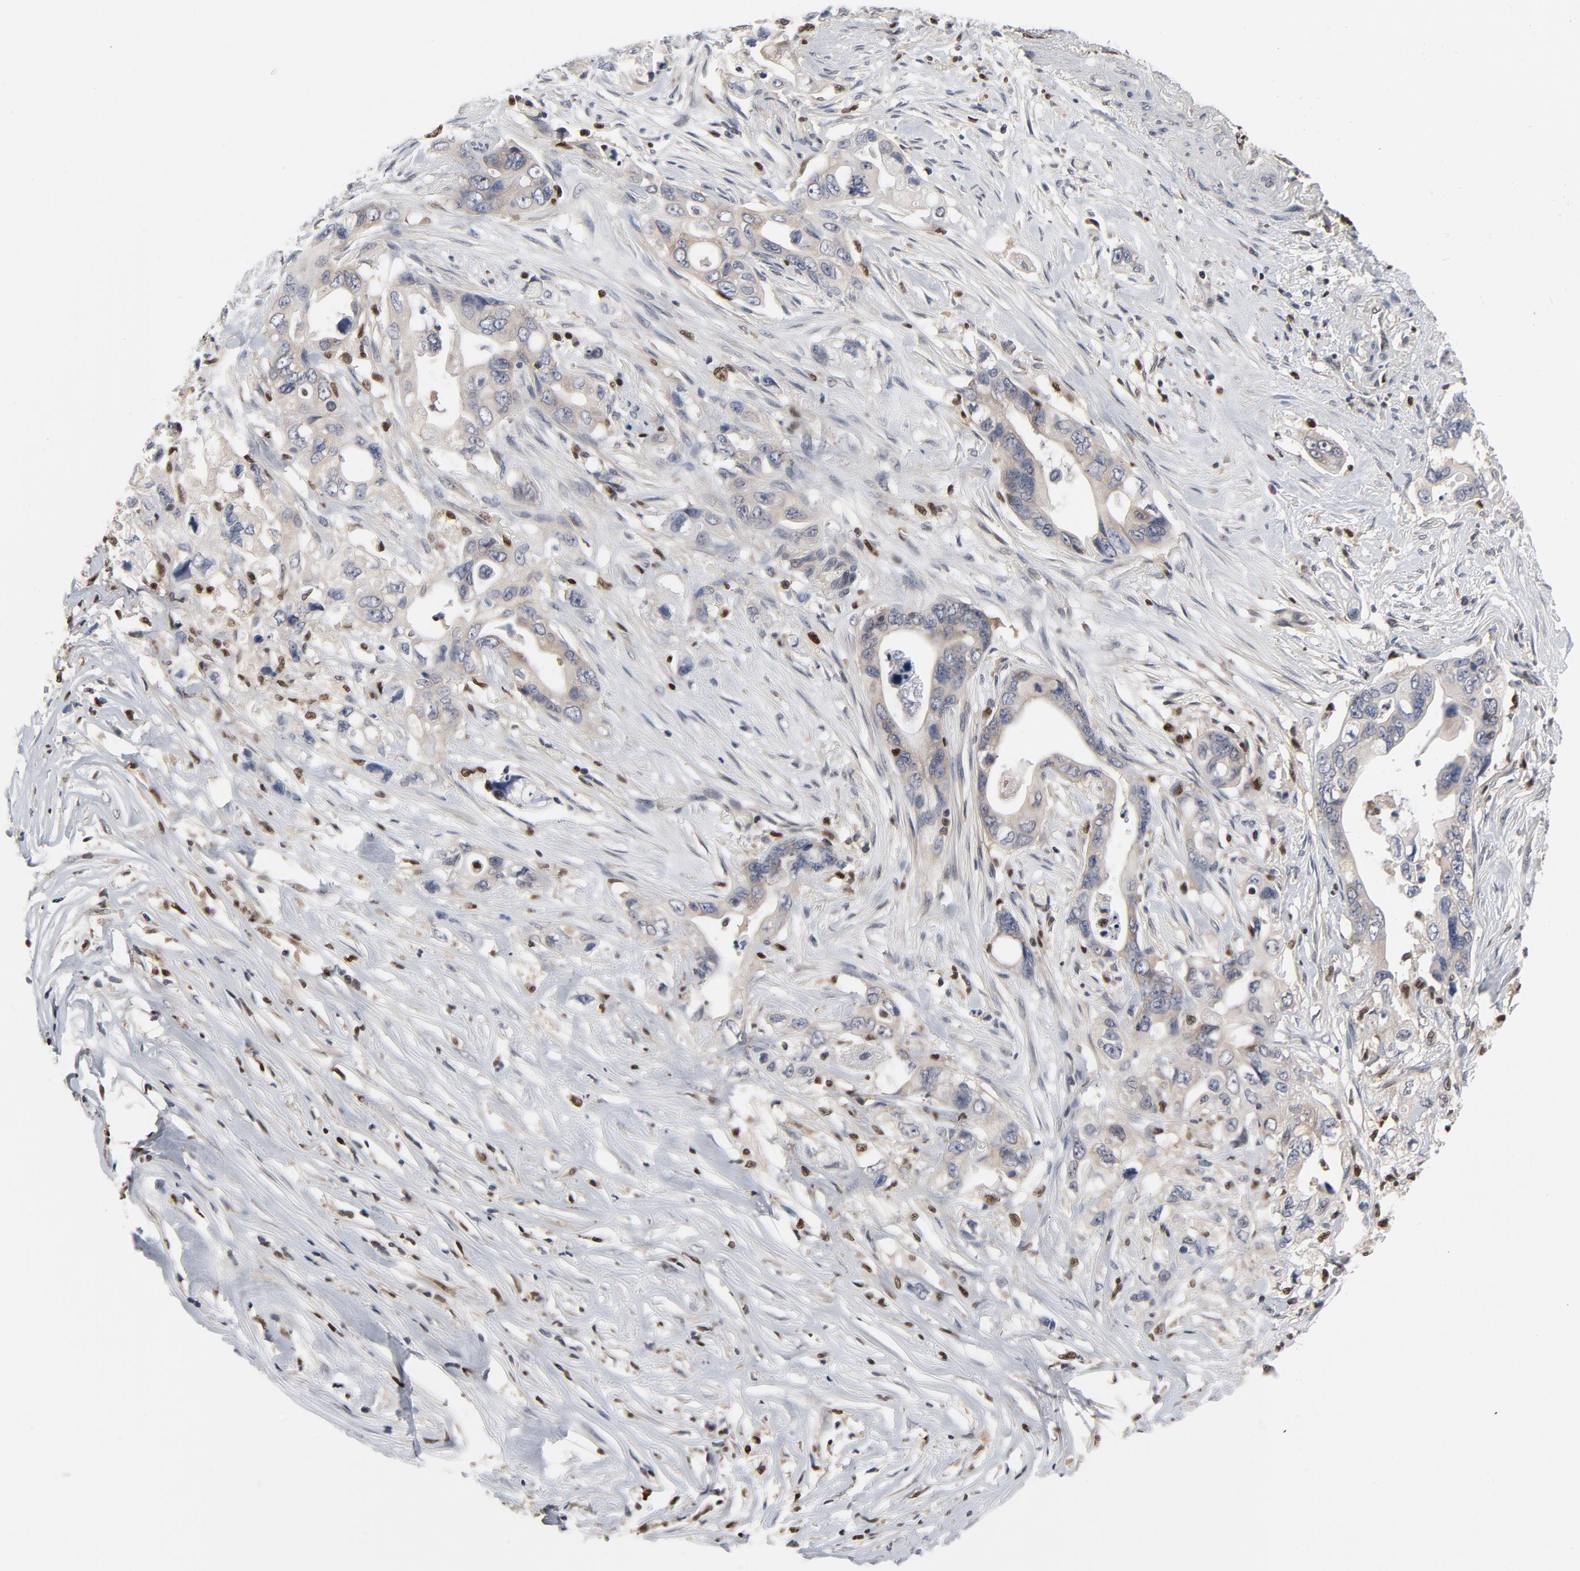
{"staining": {"intensity": "weak", "quantity": "25%-75%", "location": "cytoplasmic/membranous"}, "tissue": "pancreatic cancer", "cell_type": "Tumor cells", "image_type": "cancer", "snomed": [{"axis": "morphology", "description": "Normal tissue, NOS"}, {"axis": "topography", "description": "Pancreas"}], "caption": "This is a histology image of IHC staining of pancreatic cancer, which shows weak expression in the cytoplasmic/membranous of tumor cells.", "gene": "NFKB1", "patient": {"sex": "male", "age": 42}}